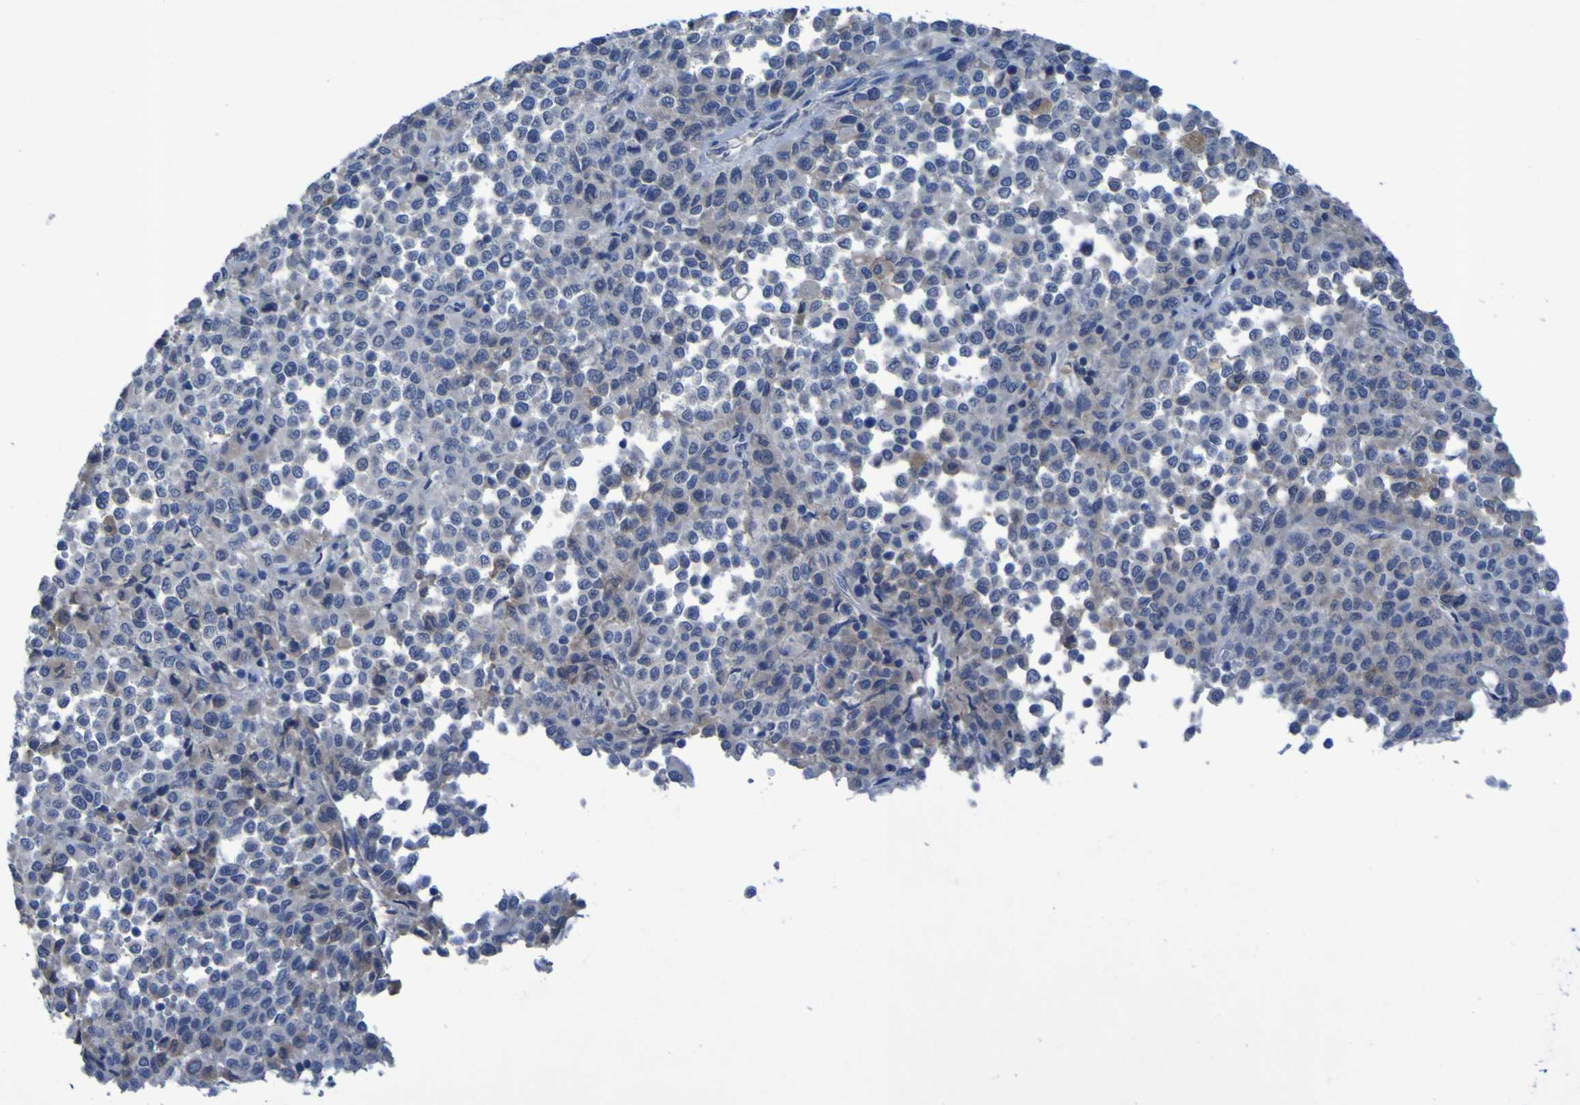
{"staining": {"intensity": "negative", "quantity": "none", "location": "none"}, "tissue": "melanoma", "cell_type": "Tumor cells", "image_type": "cancer", "snomed": [{"axis": "morphology", "description": "Malignant melanoma, Metastatic site"}, {"axis": "topography", "description": "Pancreas"}], "caption": "Tumor cells are negative for protein expression in human malignant melanoma (metastatic site).", "gene": "SGK2", "patient": {"sex": "female", "age": 30}}